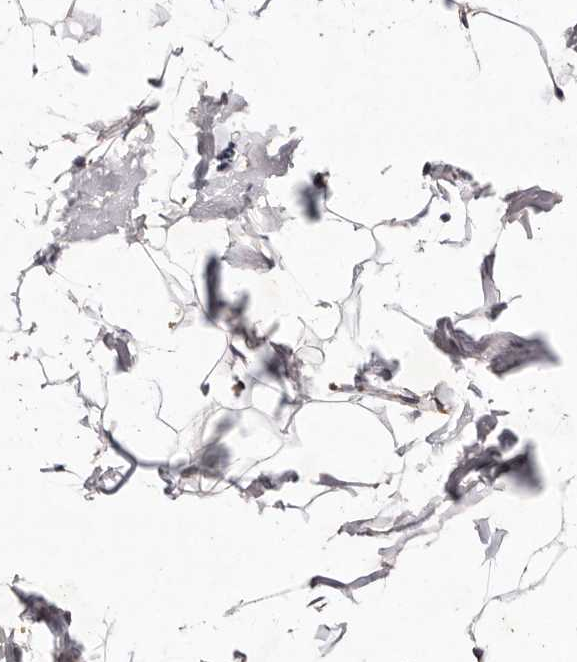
{"staining": {"intensity": "weak", "quantity": ">75%", "location": "cytoplasmic/membranous"}, "tissue": "adipose tissue", "cell_type": "Adipocytes", "image_type": "normal", "snomed": [{"axis": "morphology", "description": "Normal tissue, NOS"}, {"axis": "topography", "description": "Breast"}], "caption": "Unremarkable adipose tissue exhibits weak cytoplasmic/membranous positivity in approximately >75% of adipocytes The protein of interest is stained brown, and the nuclei are stained in blue (DAB IHC with brightfield microscopy, high magnification)..", "gene": "TSC2", "patient": {"sex": "female", "age": 23}}